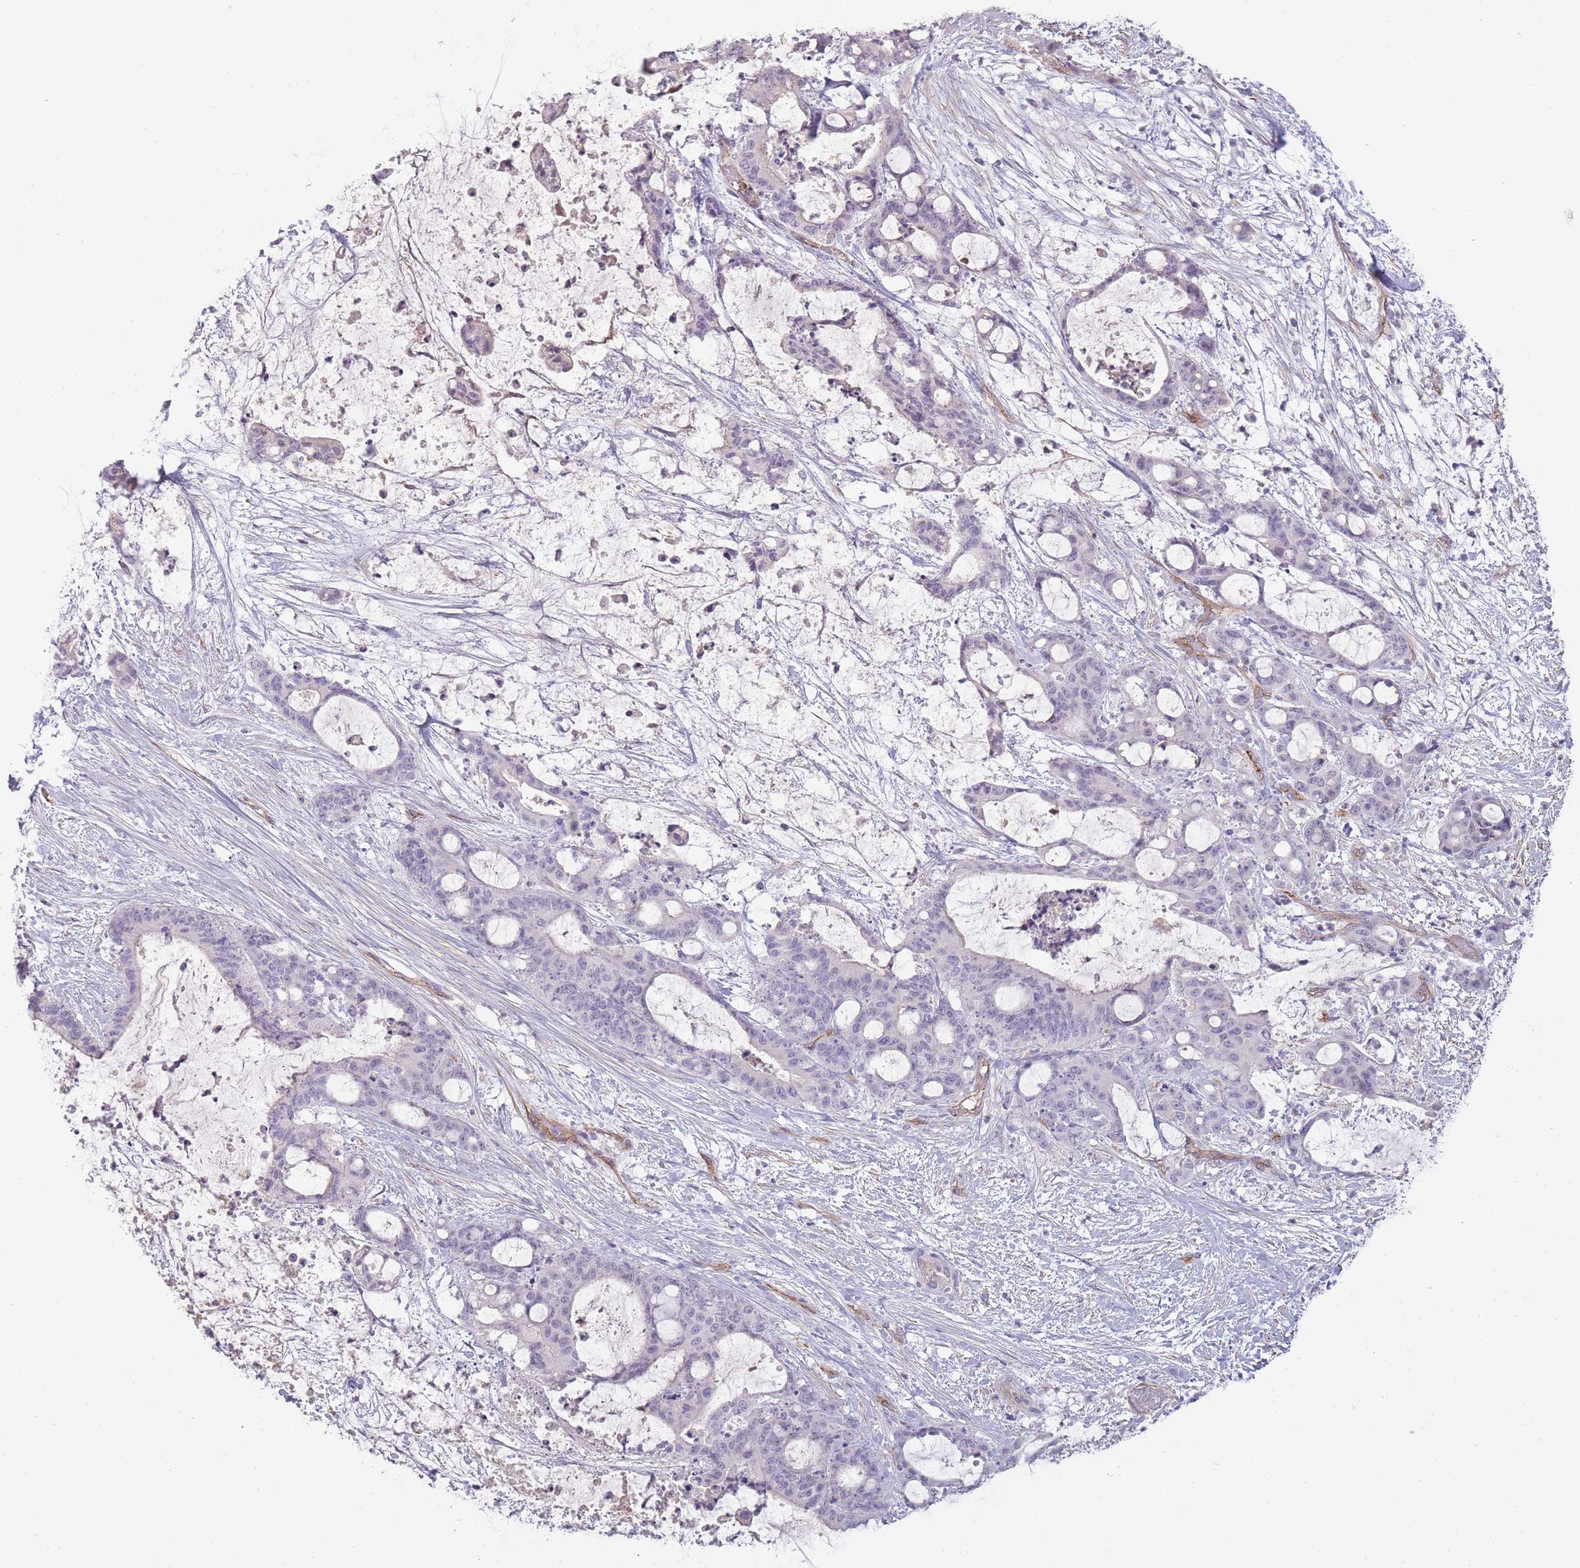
{"staining": {"intensity": "negative", "quantity": "none", "location": "none"}, "tissue": "liver cancer", "cell_type": "Tumor cells", "image_type": "cancer", "snomed": [{"axis": "morphology", "description": "Normal tissue, NOS"}, {"axis": "morphology", "description": "Cholangiocarcinoma"}, {"axis": "topography", "description": "Liver"}, {"axis": "topography", "description": "Peripheral nerve tissue"}], "caption": "Immunohistochemistry (IHC) photomicrograph of neoplastic tissue: human liver cancer stained with DAB (3,3'-diaminobenzidine) demonstrates no significant protein staining in tumor cells. Brightfield microscopy of immunohistochemistry stained with DAB (3,3'-diaminobenzidine) (brown) and hematoxylin (blue), captured at high magnification.", "gene": "SLC8A2", "patient": {"sex": "female", "age": 73}}